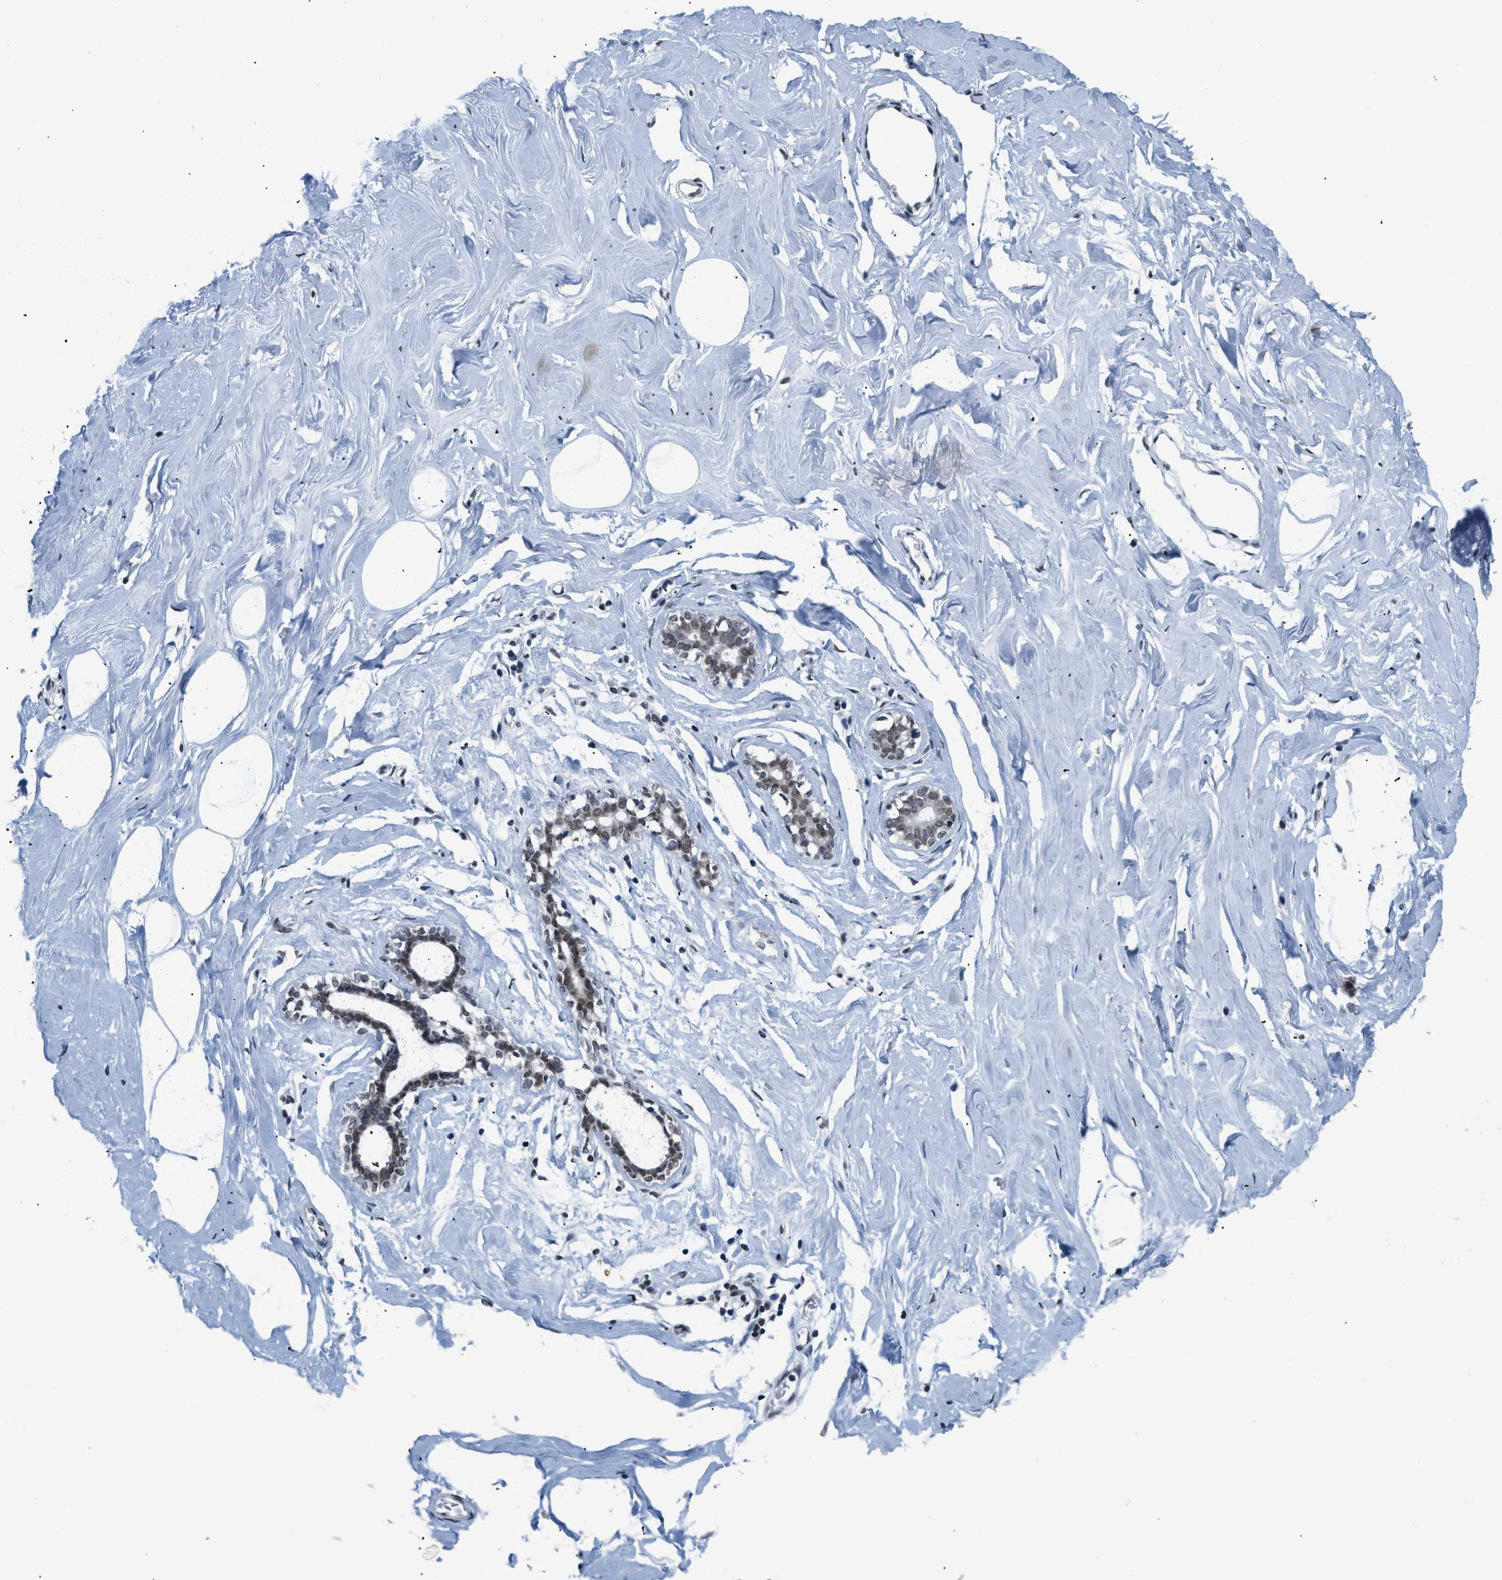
{"staining": {"intensity": "moderate", "quantity": "25%-75%", "location": "nuclear"}, "tissue": "adipose tissue", "cell_type": "Adipocytes", "image_type": "normal", "snomed": [{"axis": "morphology", "description": "Normal tissue, NOS"}, {"axis": "morphology", "description": "Fibrosis, NOS"}, {"axis": "topography", "description": "Breast"}, {"axis": "topography", "description": "Adipose tissue"}], "caption": "The micrograph displays a brown stain indicating the presence of a protein in the nuclear of adipocytes in adipose tissue.", "gene": "RAF1", "patient": {"sex": "female", "age": 39}}